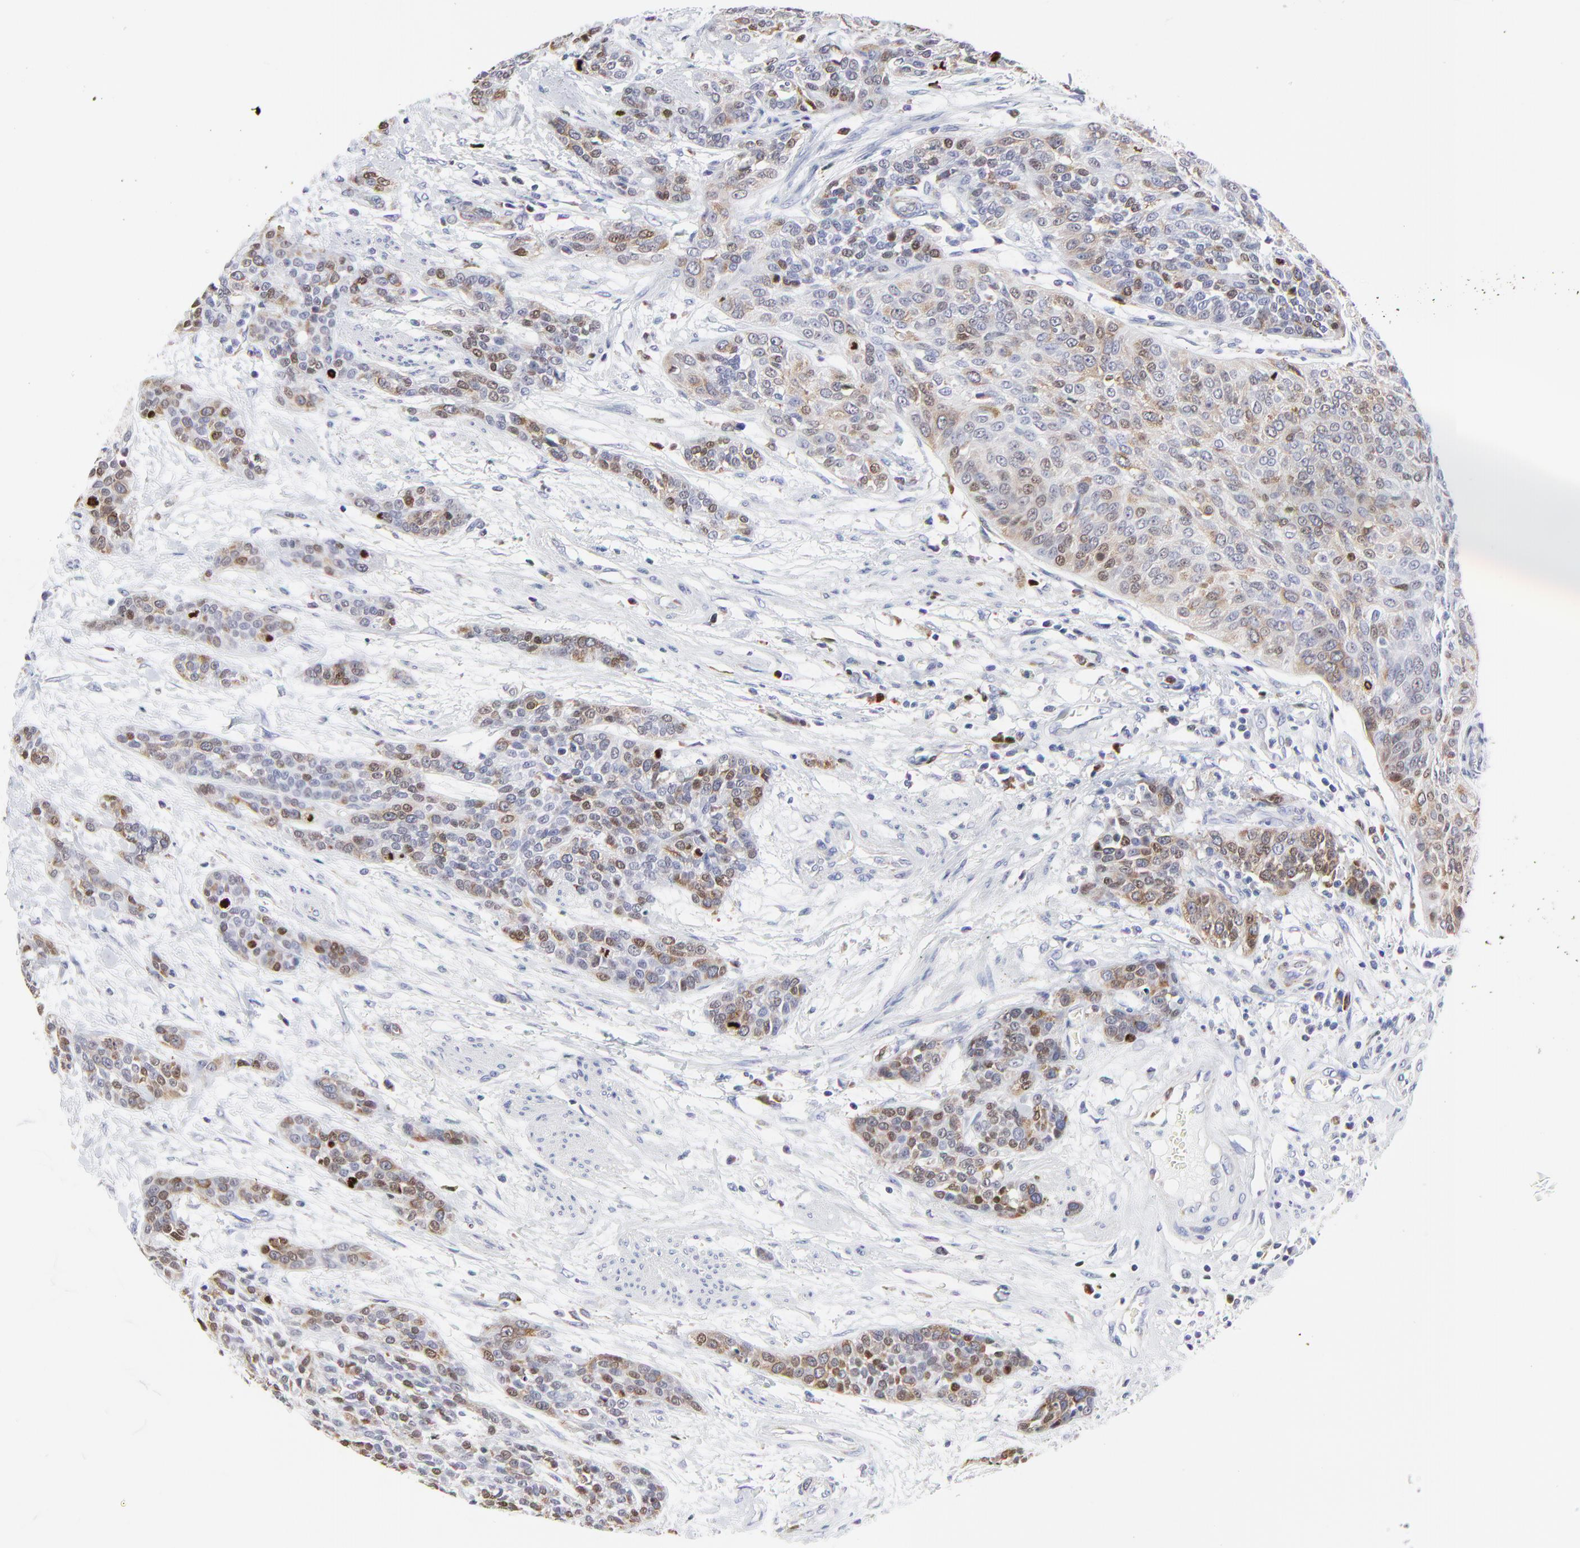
{"staining": {"intensity": "moderate", "quantity": "25%-75%", "location": "cytoplasmic/membranous,nuclear"}, "tissue": "urothelial cancer", "cell_type": "Tumor cells", "image_type": "cancer", "snomed": [{"axis": "morphology", "description": "Urothelial carcinoma, High grade"}, {"axis": "topography", "description": "Urinary bladder"}], "caption": "Urothelial cancer stained with DAB IHC displays medium levels of moderate cytoplasmic/membranous and nuclear staining in approximately 25%-75% of tumor cells. (Brightfield microscopy of DAB IHC at high magnification).", "gene": "NCAPH", "patient": {"sex": "male", "age": 56}}